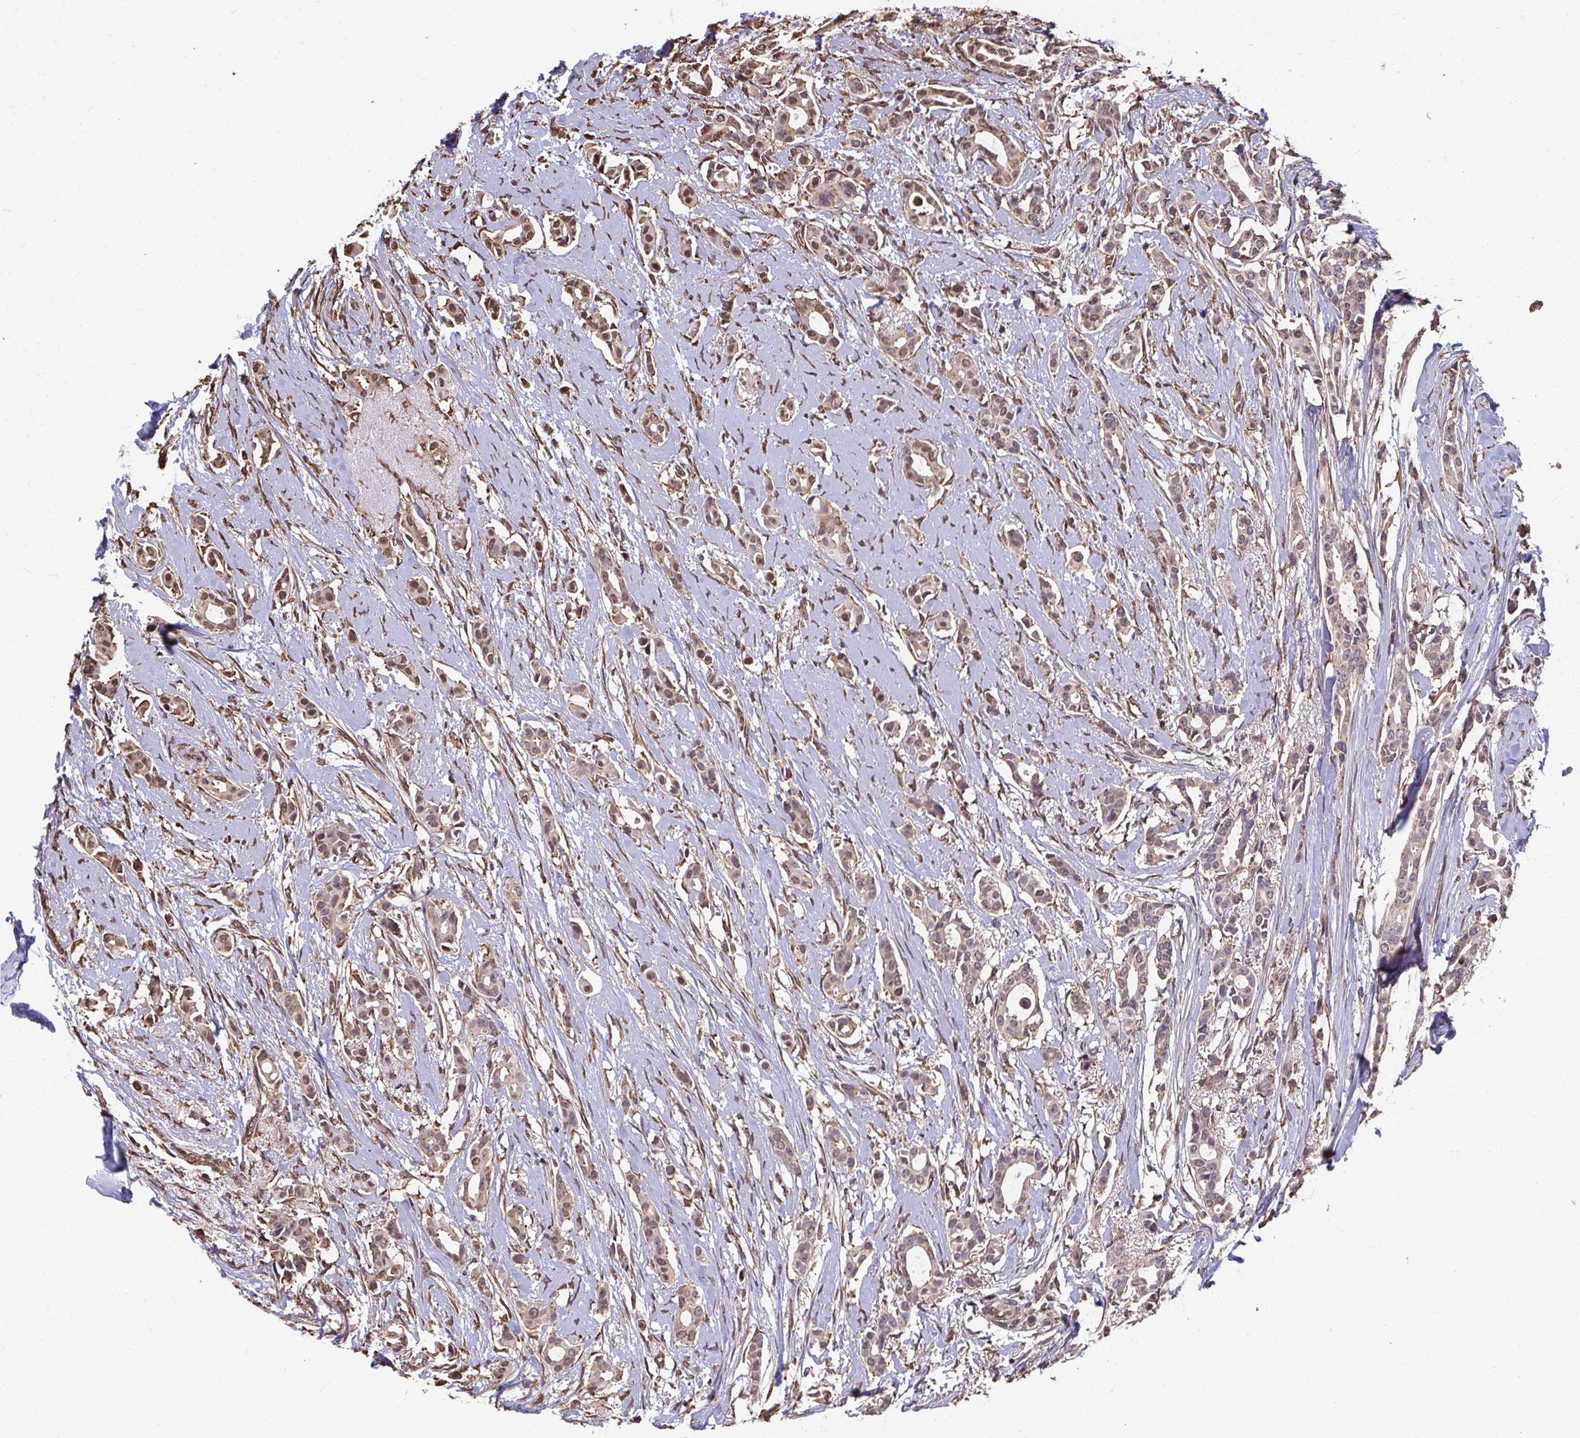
{"staining": {"intensity": "moderate", "quantity": ">75%", "location": "cytoplasmic/membranous,nuclear"}, "tissue": "breast cancer", "cell_type": "Tumor cells", "image_type": "cancer", "snomed": [{"axis": "morphology", "description": "Duct carcinoma"}, {"axis": "topography", "description": "Breast"}], "caption": "Breast cancer tissue exhibits moderate cytoplasmic/membranous and nuclear staining in approximately >75% of tumor cells", "gene": "SYNCRIP", "patient": {"sex": "female", "age": 64}}